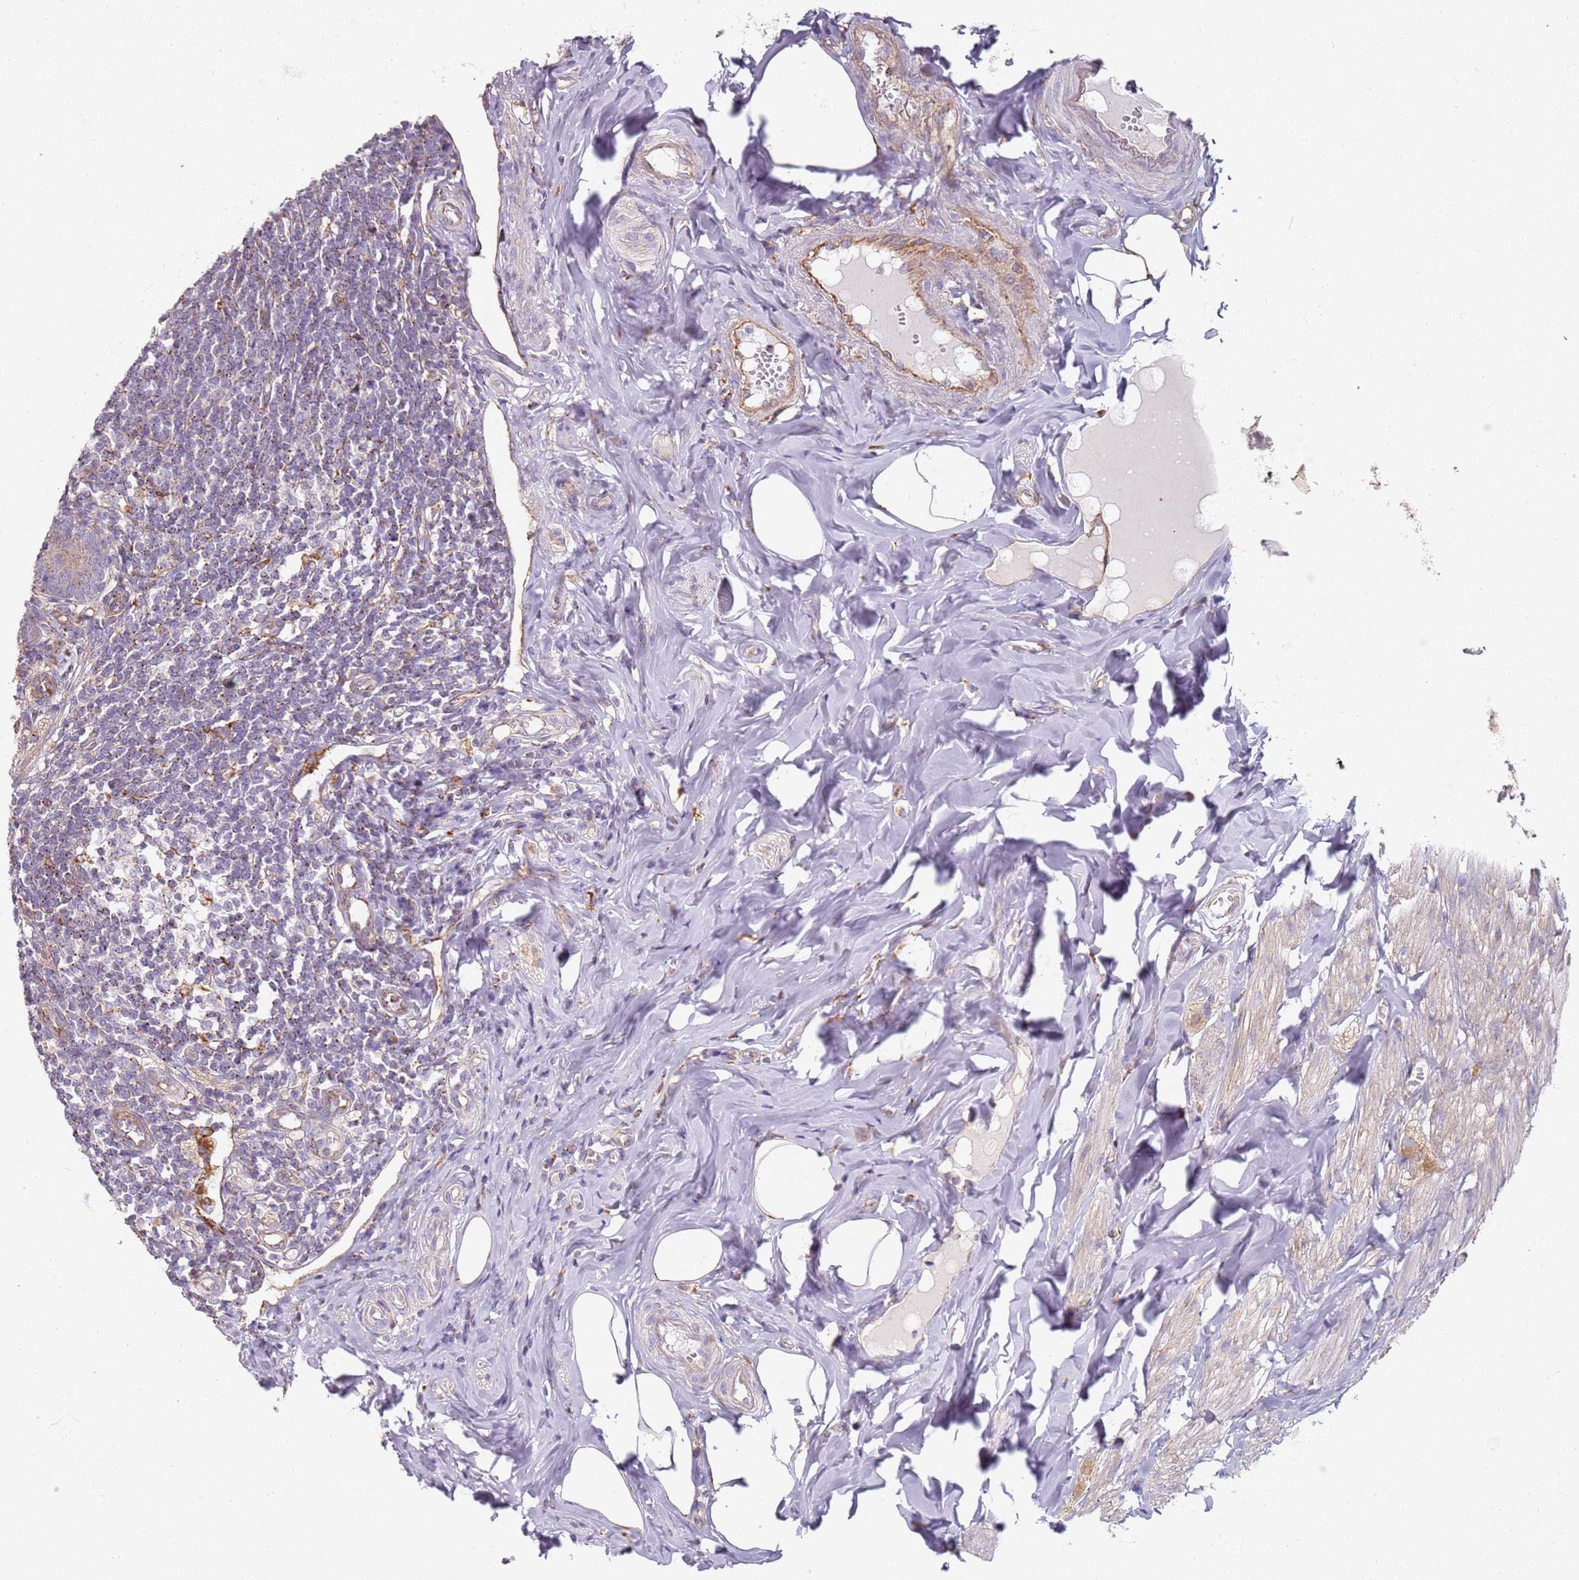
{"staining": {"intensity": "moderate", "quantity": ">75%", "location": "cytoplasmic/membranous"}, "tissue": "appendix", "cell_type": "Glandular cells", "image_type": "normal", "snomed": [{"axis": "morphology", "description": "Normal tissue, NOS"}, {"axis": "topography", "description": "Appendix"}], "caption": "Immunohistochemistry (DAB (3,3'-diaminobenzidine)) staining of benign appendix demonstrates moderate cytoplasmic/membranous protein expression in about >75% of glandular cells. The staining is performed using DAB brown chromogen to label protein expression. The nuclei are counter-stained blue using hematoxylin.", "gene": "PROKR2", "patient": {"sex": "female", "age": 33}}